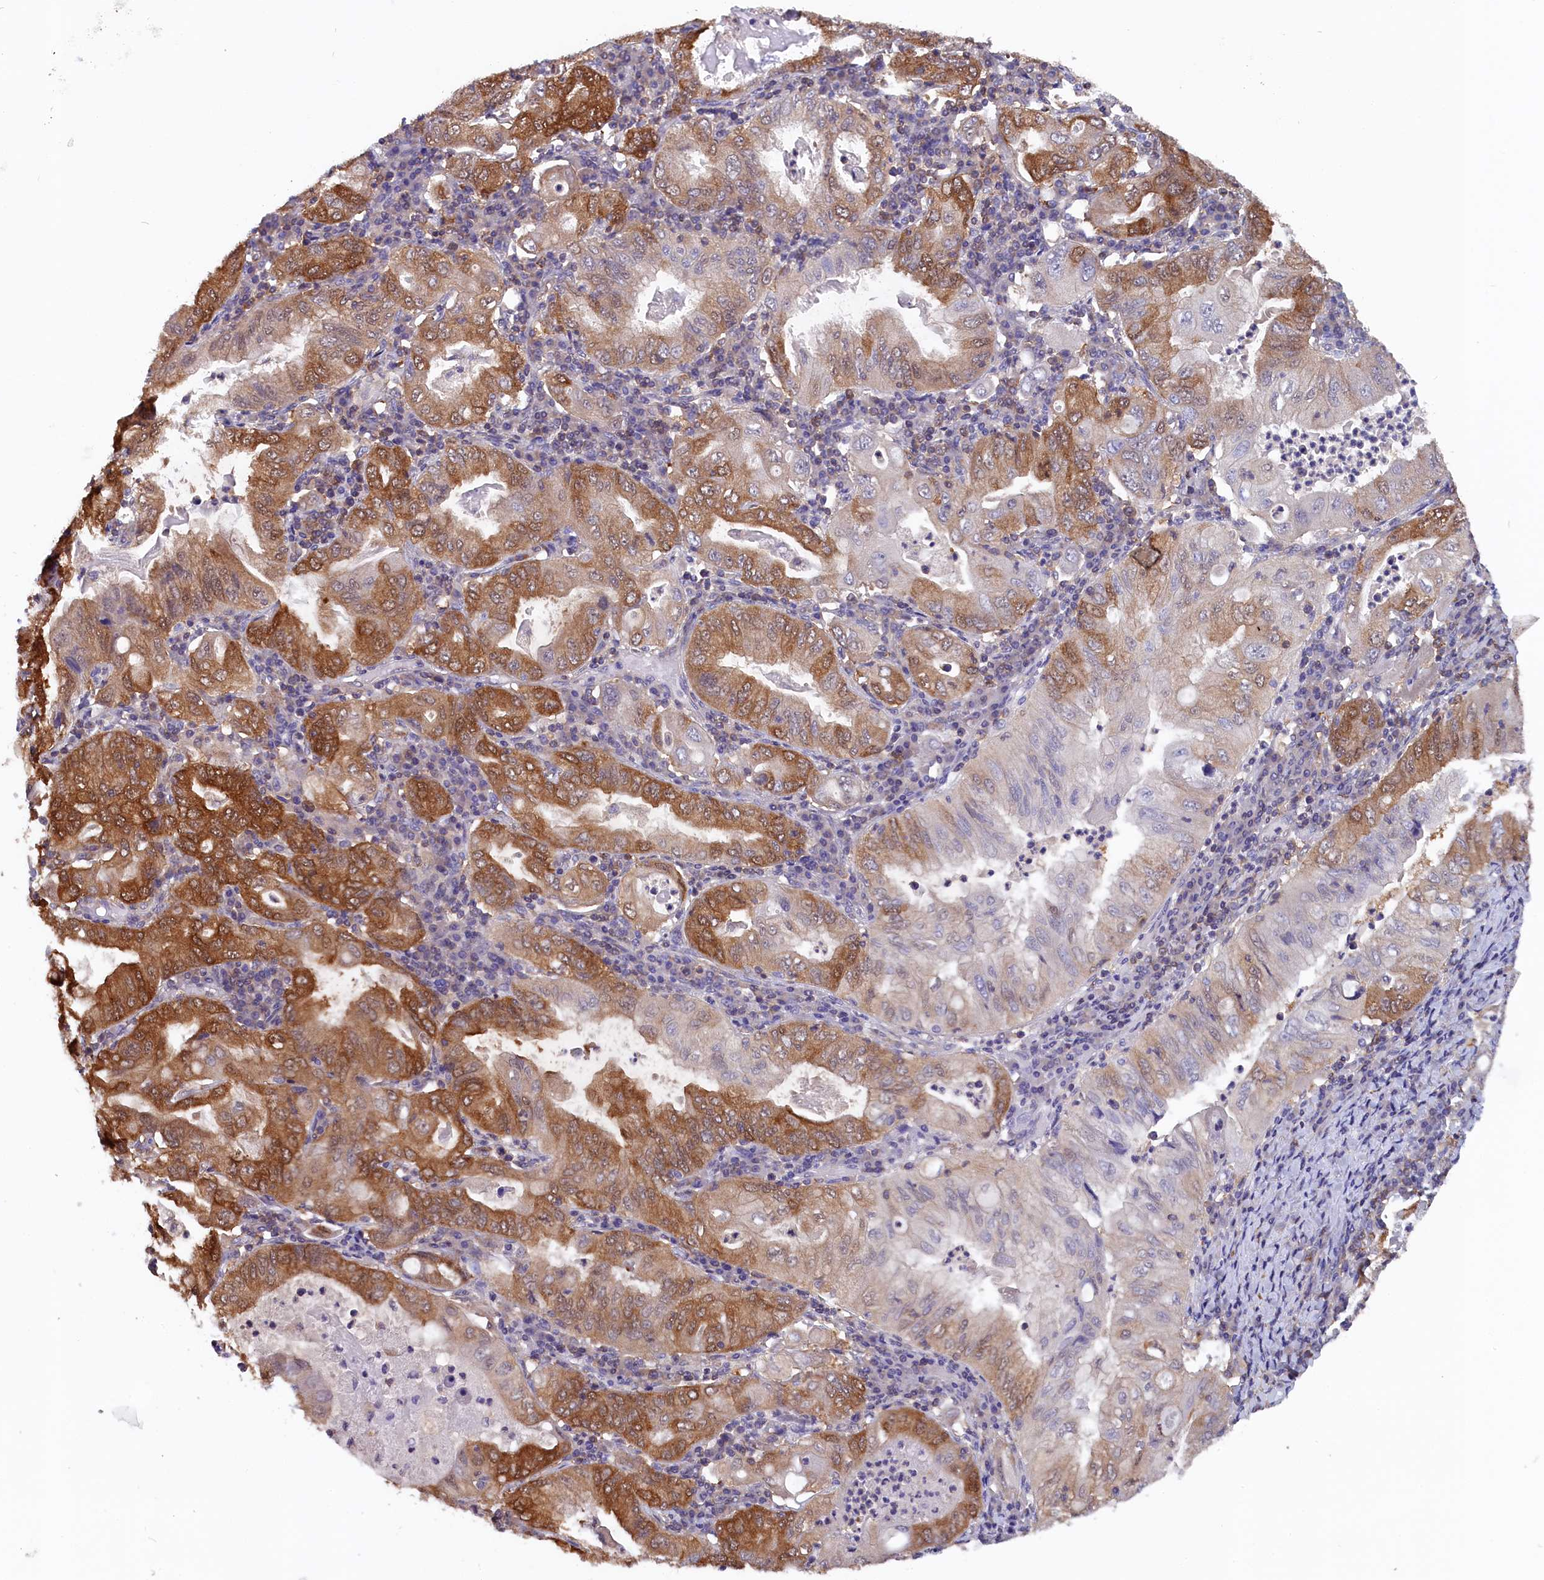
{"staining": {"intensity": "strong", "quantity": "25%-75%", "location": "cytoplasmic/membranous"}, "tissue": "stomach cancer", "cell_type": "Tumor cells", "image_type": "cancer", "snomed": [{"axis": "morphology", "description": "Normal tissue, NOS"}, {"axis": "morphology", "description": "Adenocarcinoma, NOS"}, {"axis": "topography", "description": "Esophagus"}, {"axis": "topography", "description": "Stomach, upper"}, {"axis": "topography", "description": "Peripheral nerve tissue"}], "caption": "Immunohistochemical staining of adenocarcinoma (stomach) exhibits high levels of strong cytoplasmic/membranous expression in approximately 25%-75% of tumor cells.", "gene": "JPT2", "patient": {"sex": "male", "age": 62}}